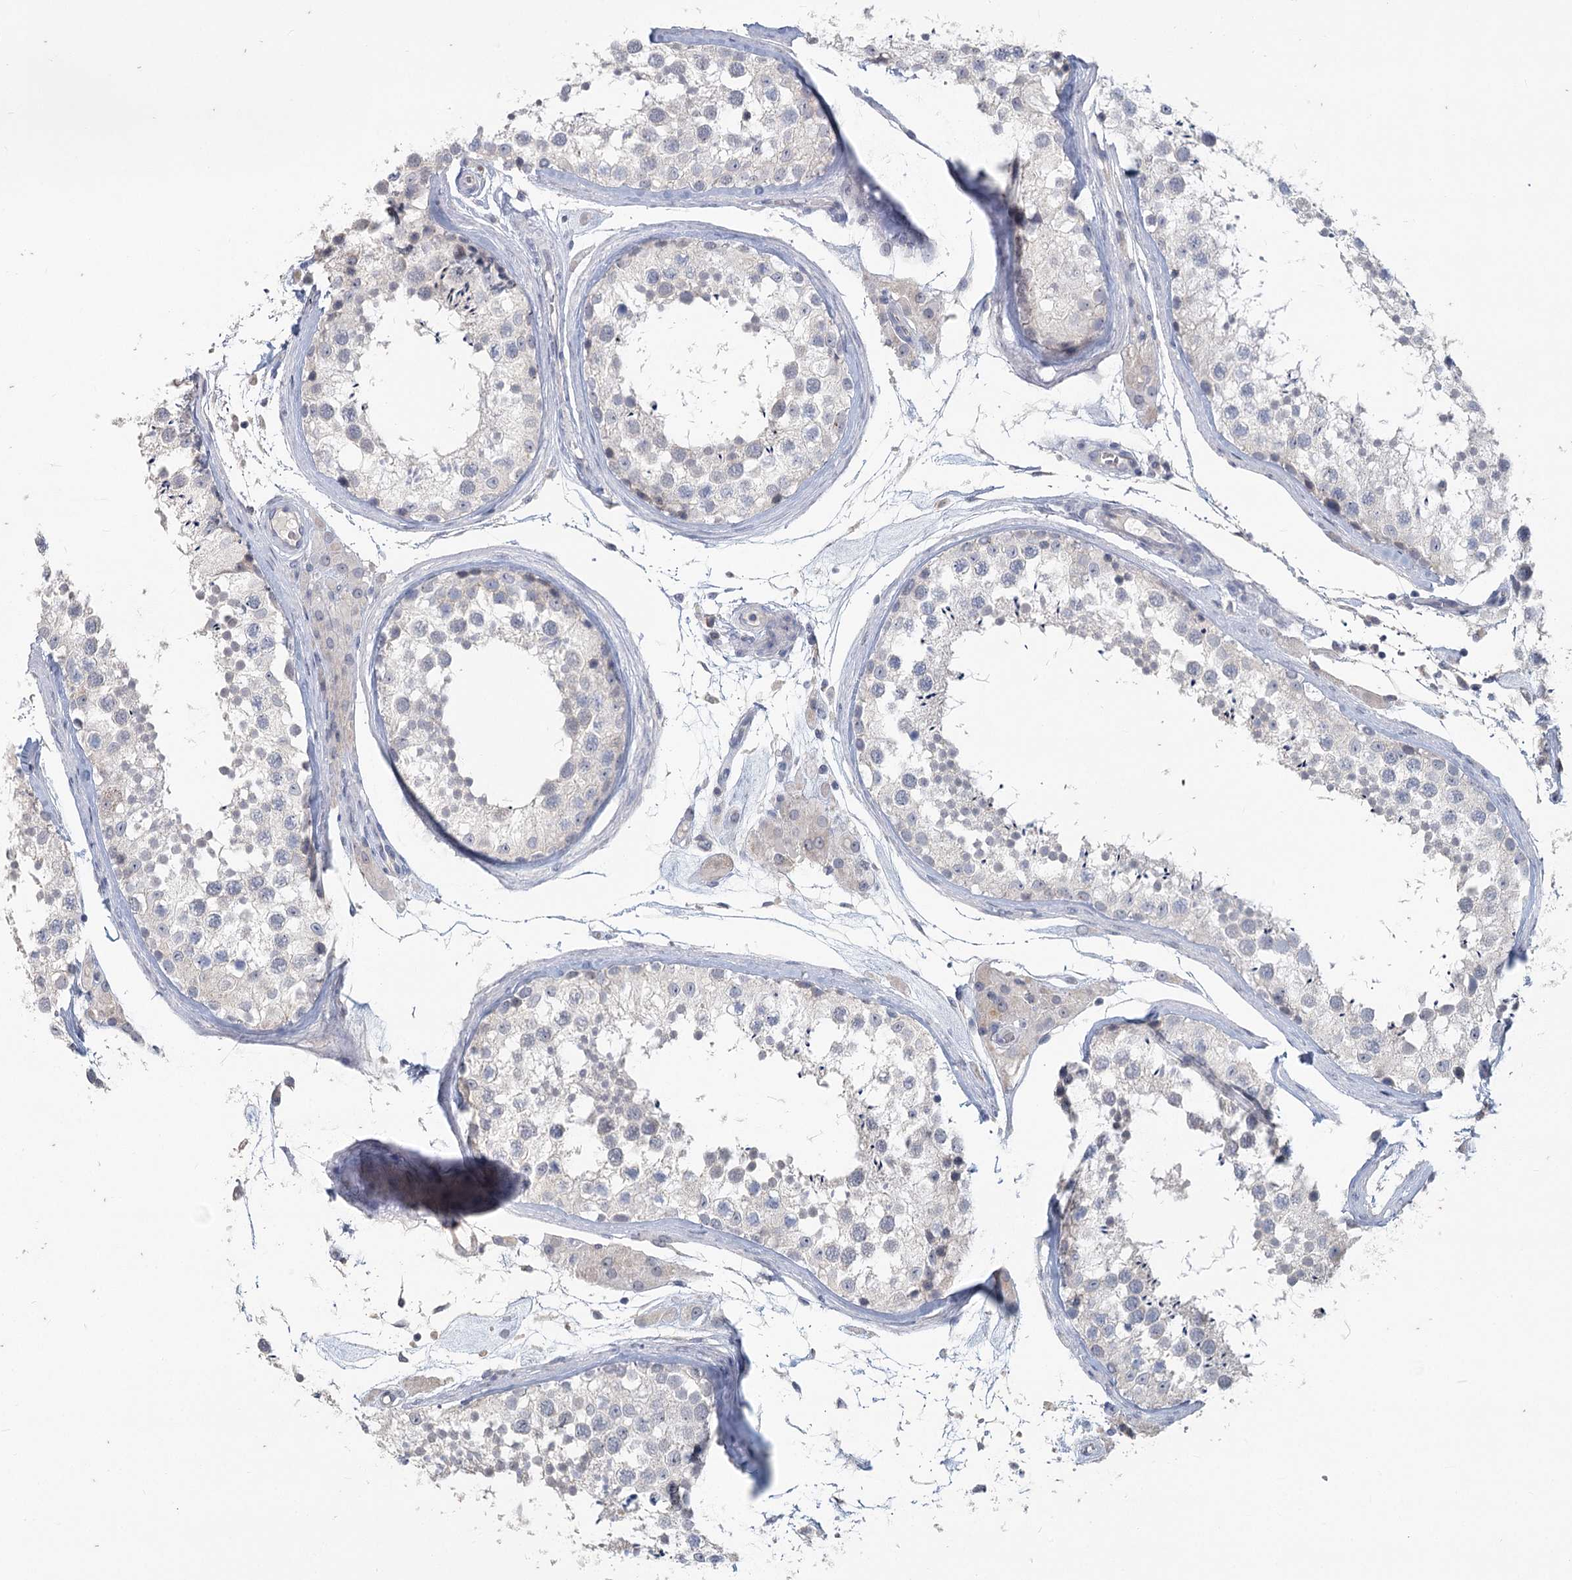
{"staining": {"intensity": "negative", "quantity": "none", "location": "none"}, "tissue": "testis", "cell_type": "Cells in seminiferous ducts", "image_type": "normal", "snomed": [{"axis": "morphology", "description": "Normal tissue, NOS"}, {"axis": "topography", "description": "Testis"}], "caption": "Testis was stained to show a protein in brown. There is no significant expression in cells in seminiferous ducts. (DAB (3,3'-diaminobenzidine) IHC visualized using brightfield microscopy, high magnification).", "gene": "SLC9A3", "patient": {"sex": "male", "age": 46}}